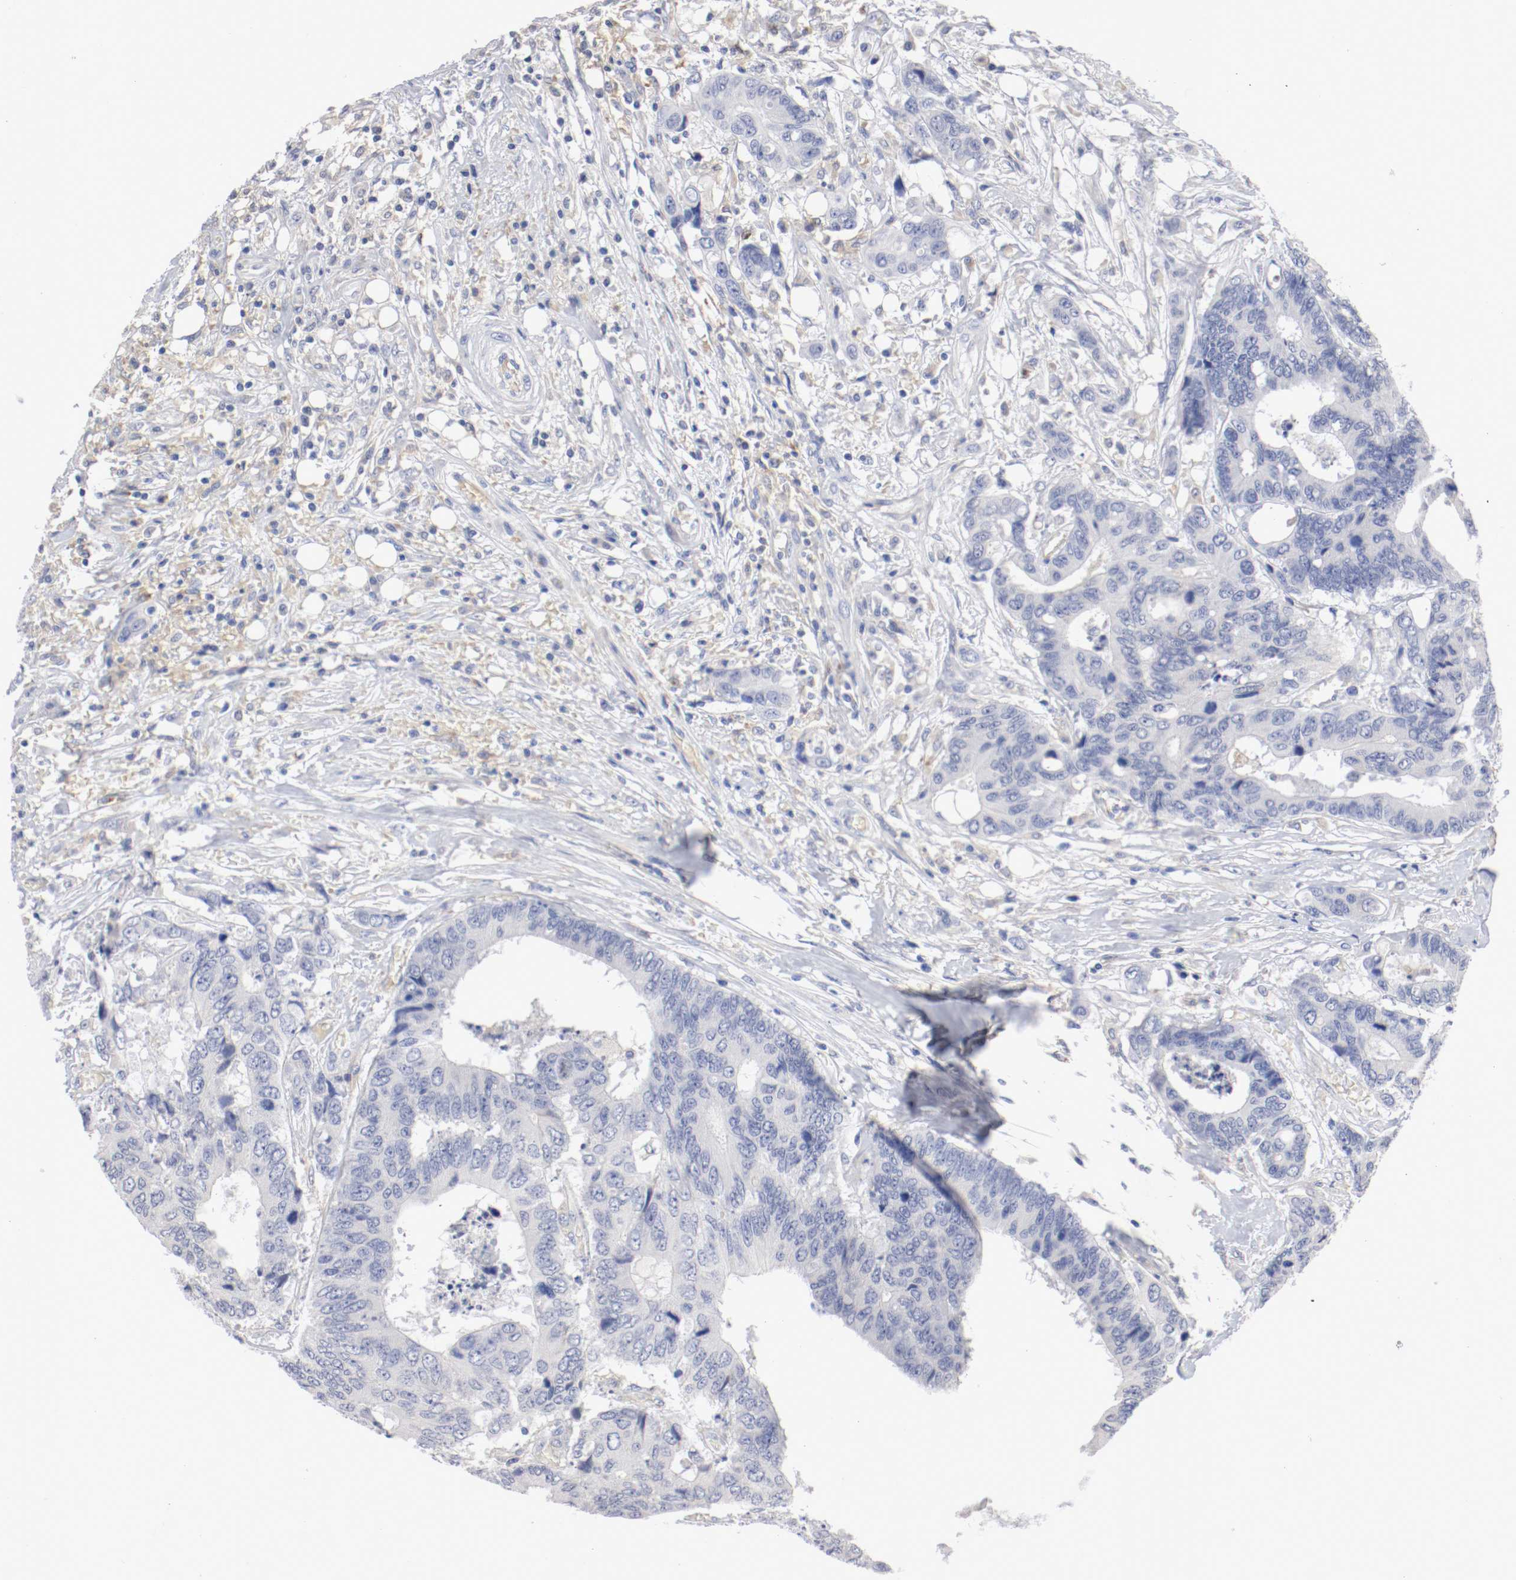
{"staining": {"intensity": "negative", "quantity": "none", "location": "none"}, "tissue": "colorectal cancer", "cell_type": "Tumor cells", "image_type": "cancer", "snomed": [{"axis": "morphology", "description": "Adenocarcinoma, NOS"}, {"axis": "topography", "description": "Rectum"}], "caption": "Immunohistochemistry (IHC) micrograph of neoplastic tissue: human colorectal adenocarcinoma stained with DAB exhibits no significant protein expression in tumor cells.", "gene": "FGFBP1", "patient": {"sex": "male", "age": 55}}